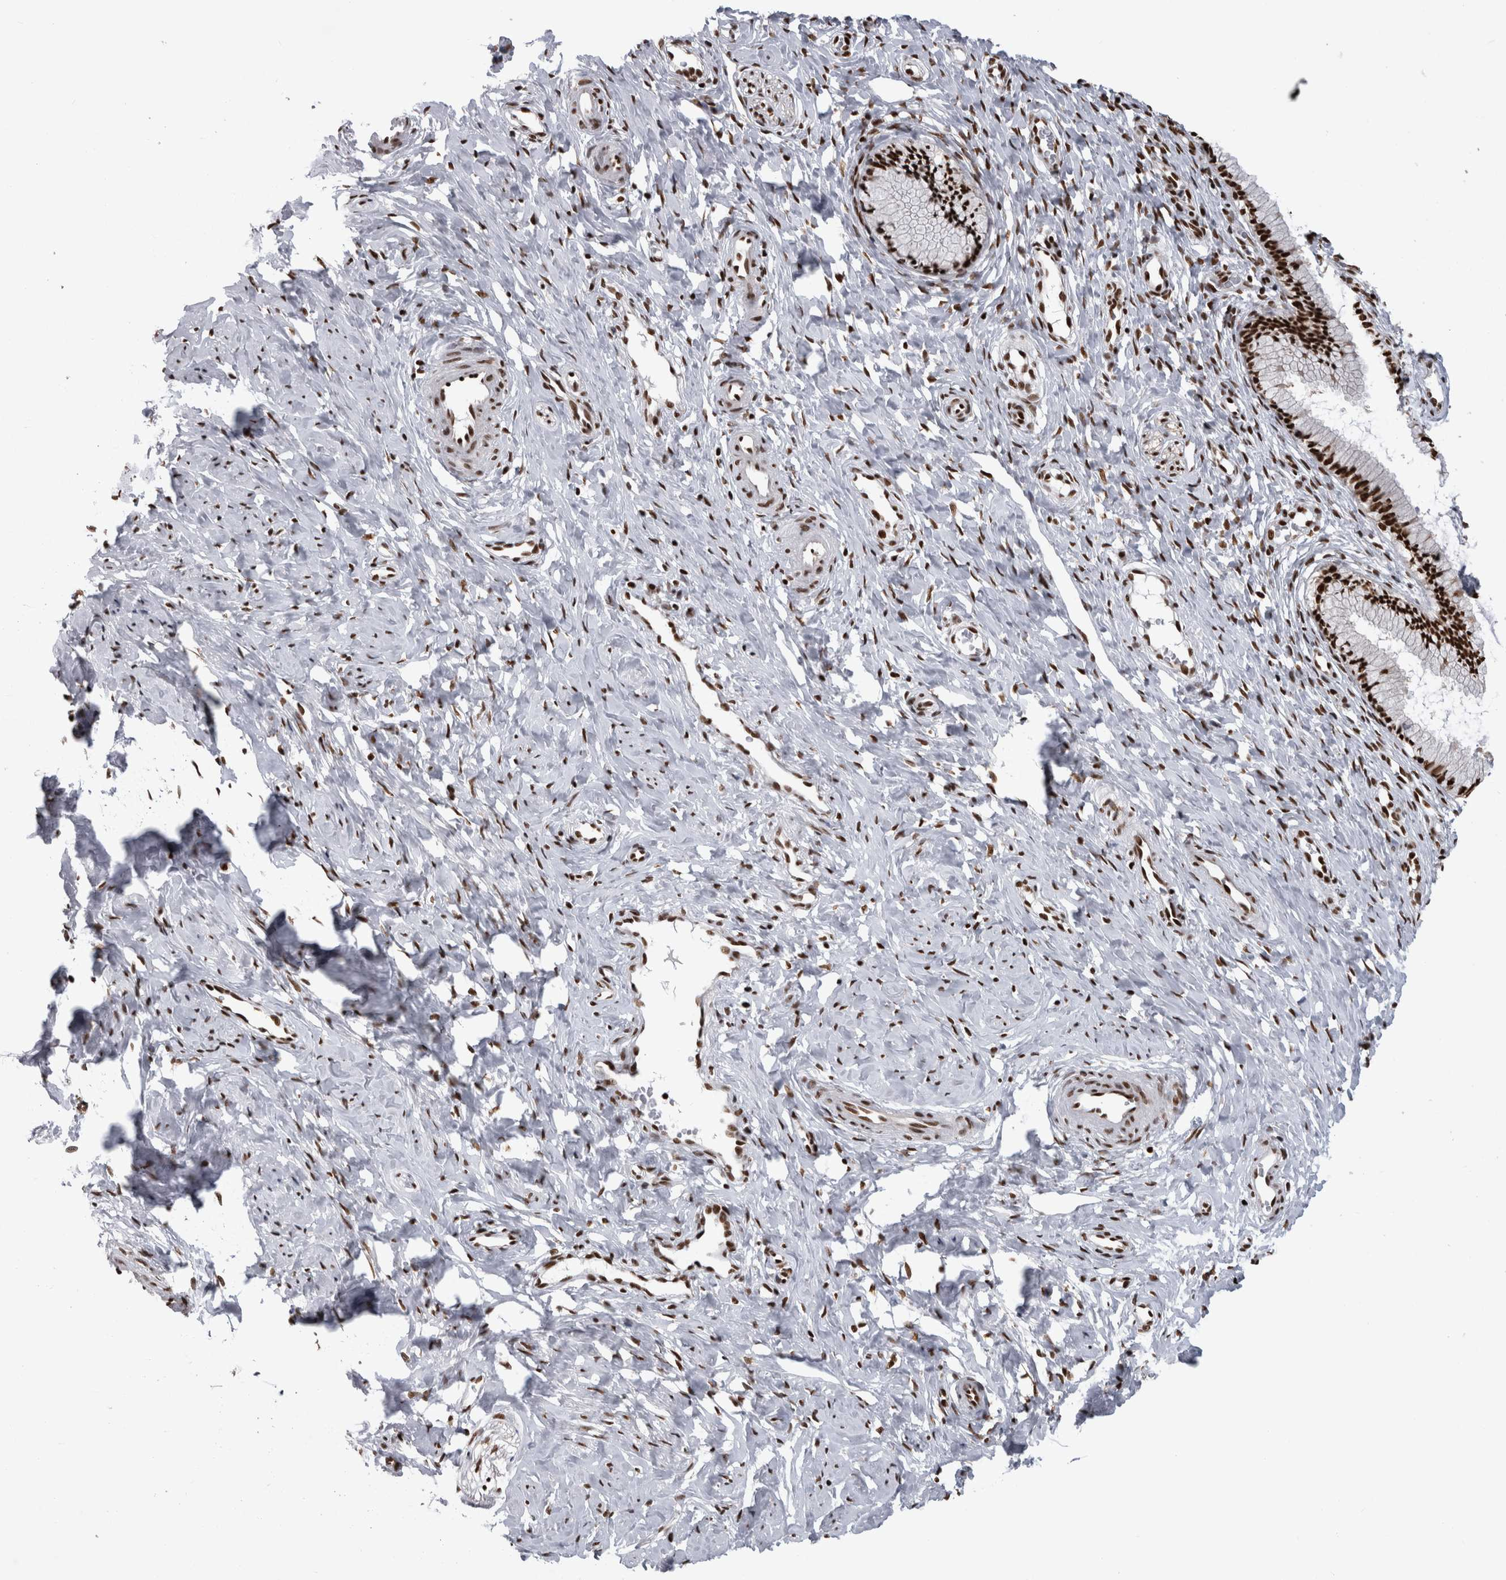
{"staining": {"intensity": "strong", "quantity": ">75%", "location": "nuclear"}, "tissue": "cervix", "cell_type": "Glandular cells", "image_type": "normal", "snomed": [{"axis": "morphology", "description": "Normal tissue, NOS"}, {"axis": "topography", "description": "Cervix"}], "caption": "The histopathology image displays immunohistochemical staining of unremarkable cervix. There is strong nuclear staining is appreciated in approximately >75% of glandular cells.", "gene": "ZSCAN2", "patient": {"sex": "female", "age": 27}}